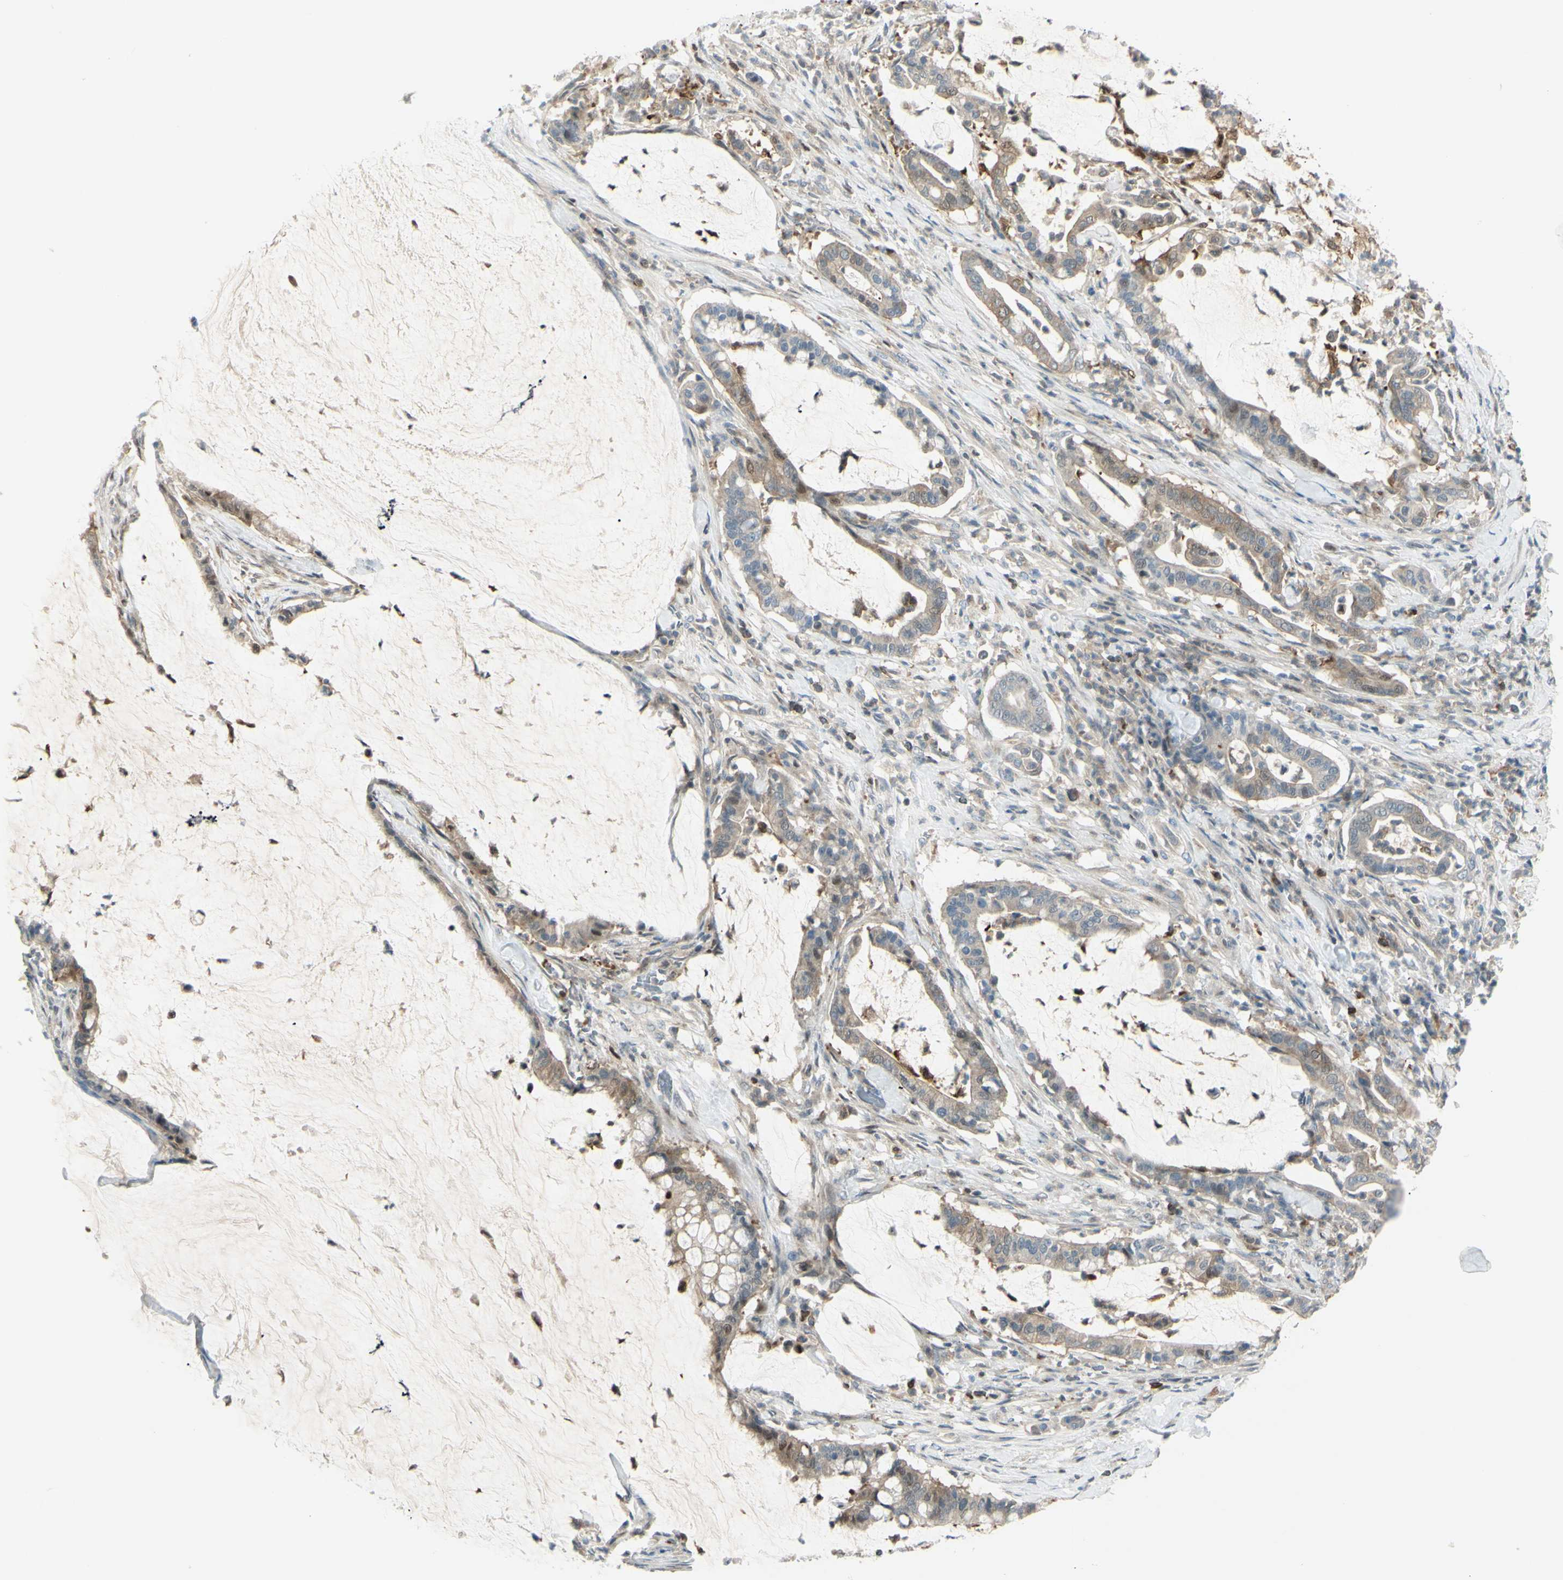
{"staining": {"intensity": "weak", "quantity": ">75%", "location": "cytoplasmic/membranous"}, "tissue": "pancreatic cancer", "cell_type": "Tumor cells", "image_type": "cancer", "snomed": [{"axis": "morphology", "description": "Adenocarcinoma, NOS"}, {"axis": "topography", "description": "Pancreas"}], "caption": "DAB (3,3'-diaminobenzidine) immunohistochemical staining of human pancreatic cancer exhibits weak cytoplasmic/membranous protein staining in approximately >75% of tumor cells. (brown staining indicates protein expression, while blue staining denotes nuclei).", "gene": "C1orf159", "patient": {"sex": "male", "age": 41}}